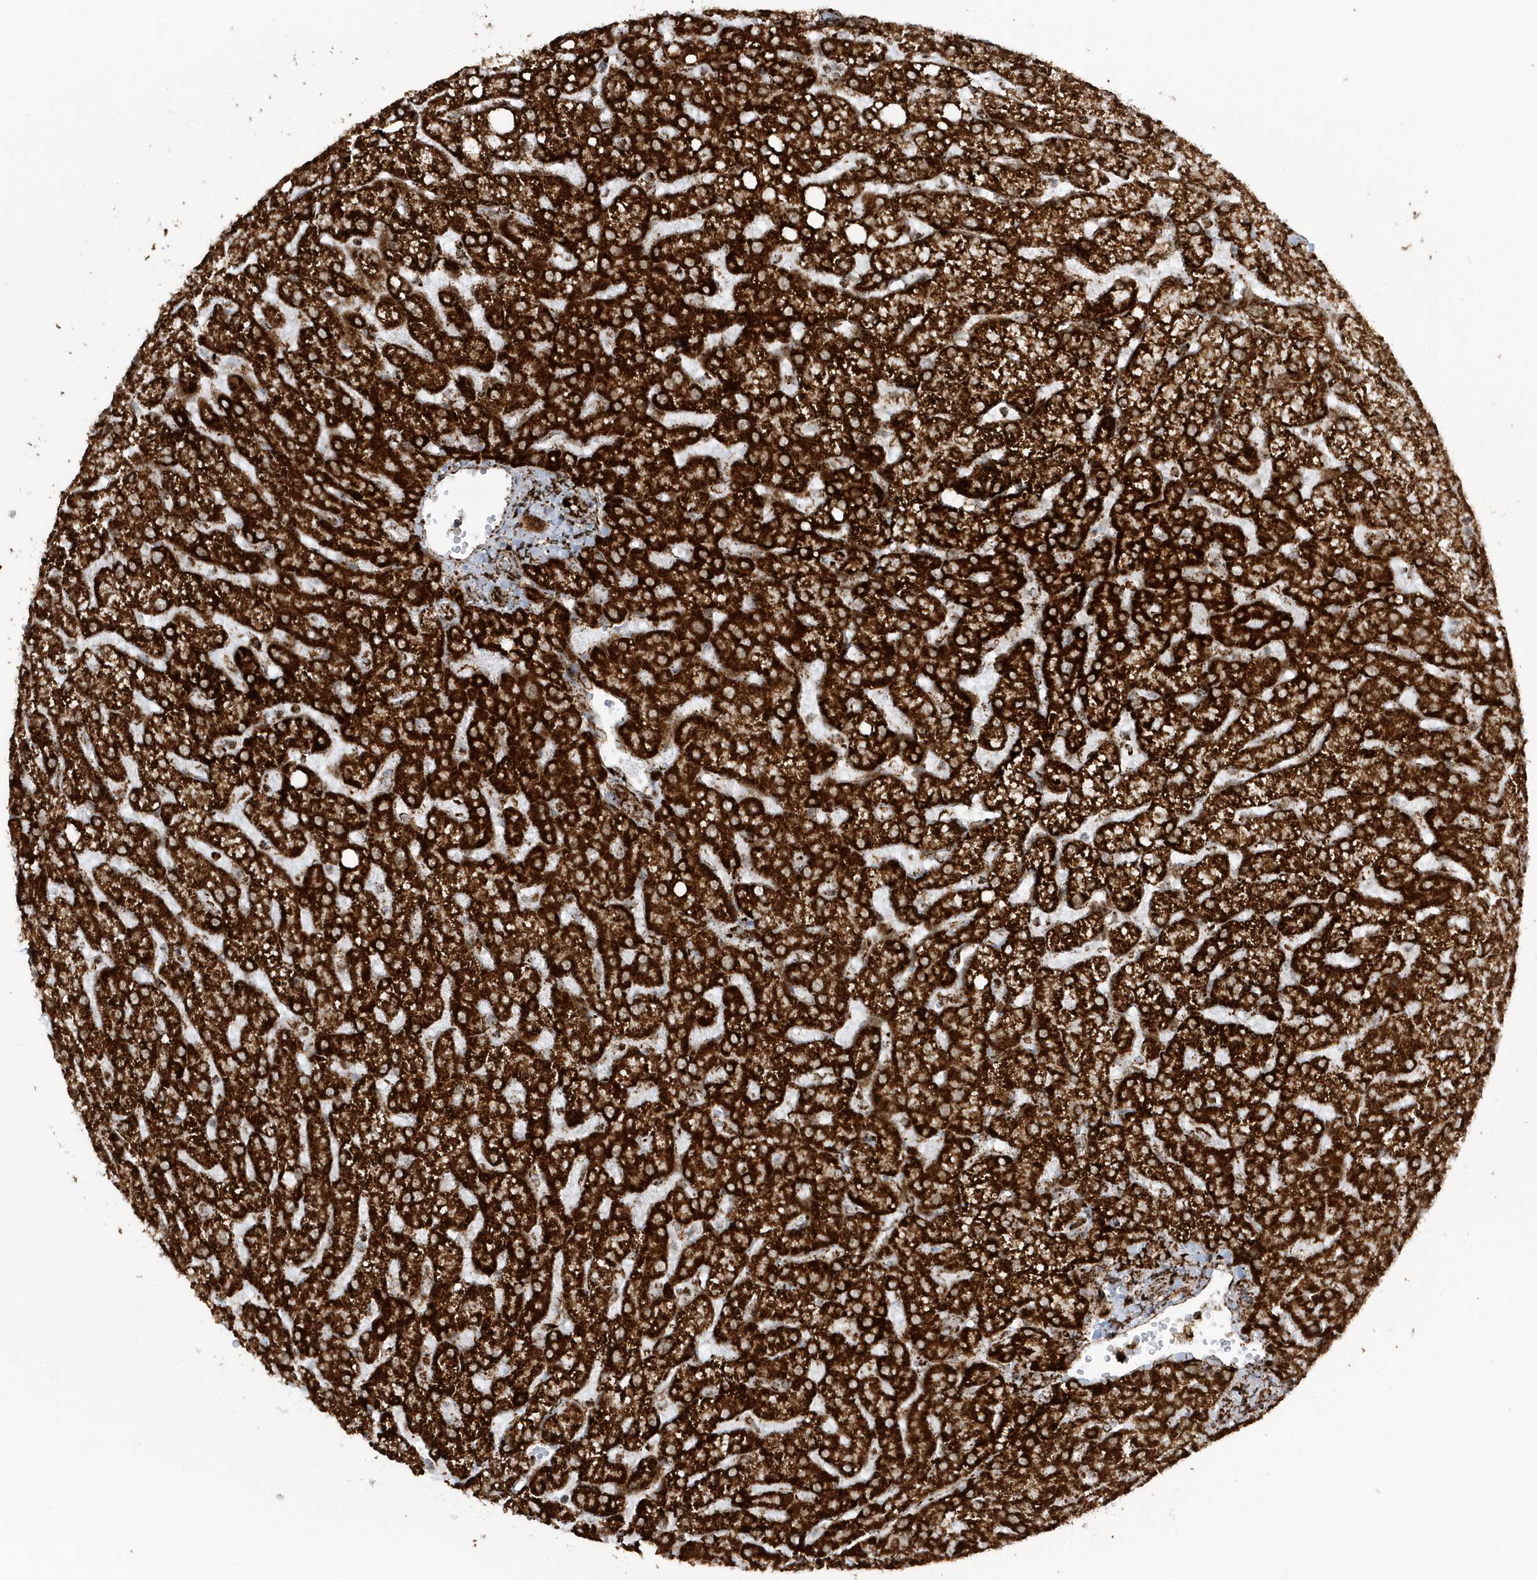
{"staining": {"intensity": "strong", "quantity": ">75%", "location": "cytoplasmic/membranous"}, "tissue": "liver", "cell_type": "Cholangiocytes", "image_type": "normal", "snomed": [{"axis": "morphology", "description": "Normal tissue, NOS"}, {"axis": "topography", "description": "Liver"}], "caption": "Immunohistochemistry (IHC) photomicrograph of benign liver: liver stained using IHC shows high levels of strong protein expression localized specifically in the cytoplasmic/membranous of cholangiocytes, appearing as a cytoplasmic/membranous brown color.", "gene": "CRY2", "patient": {"sex": "female", "age": 54}}